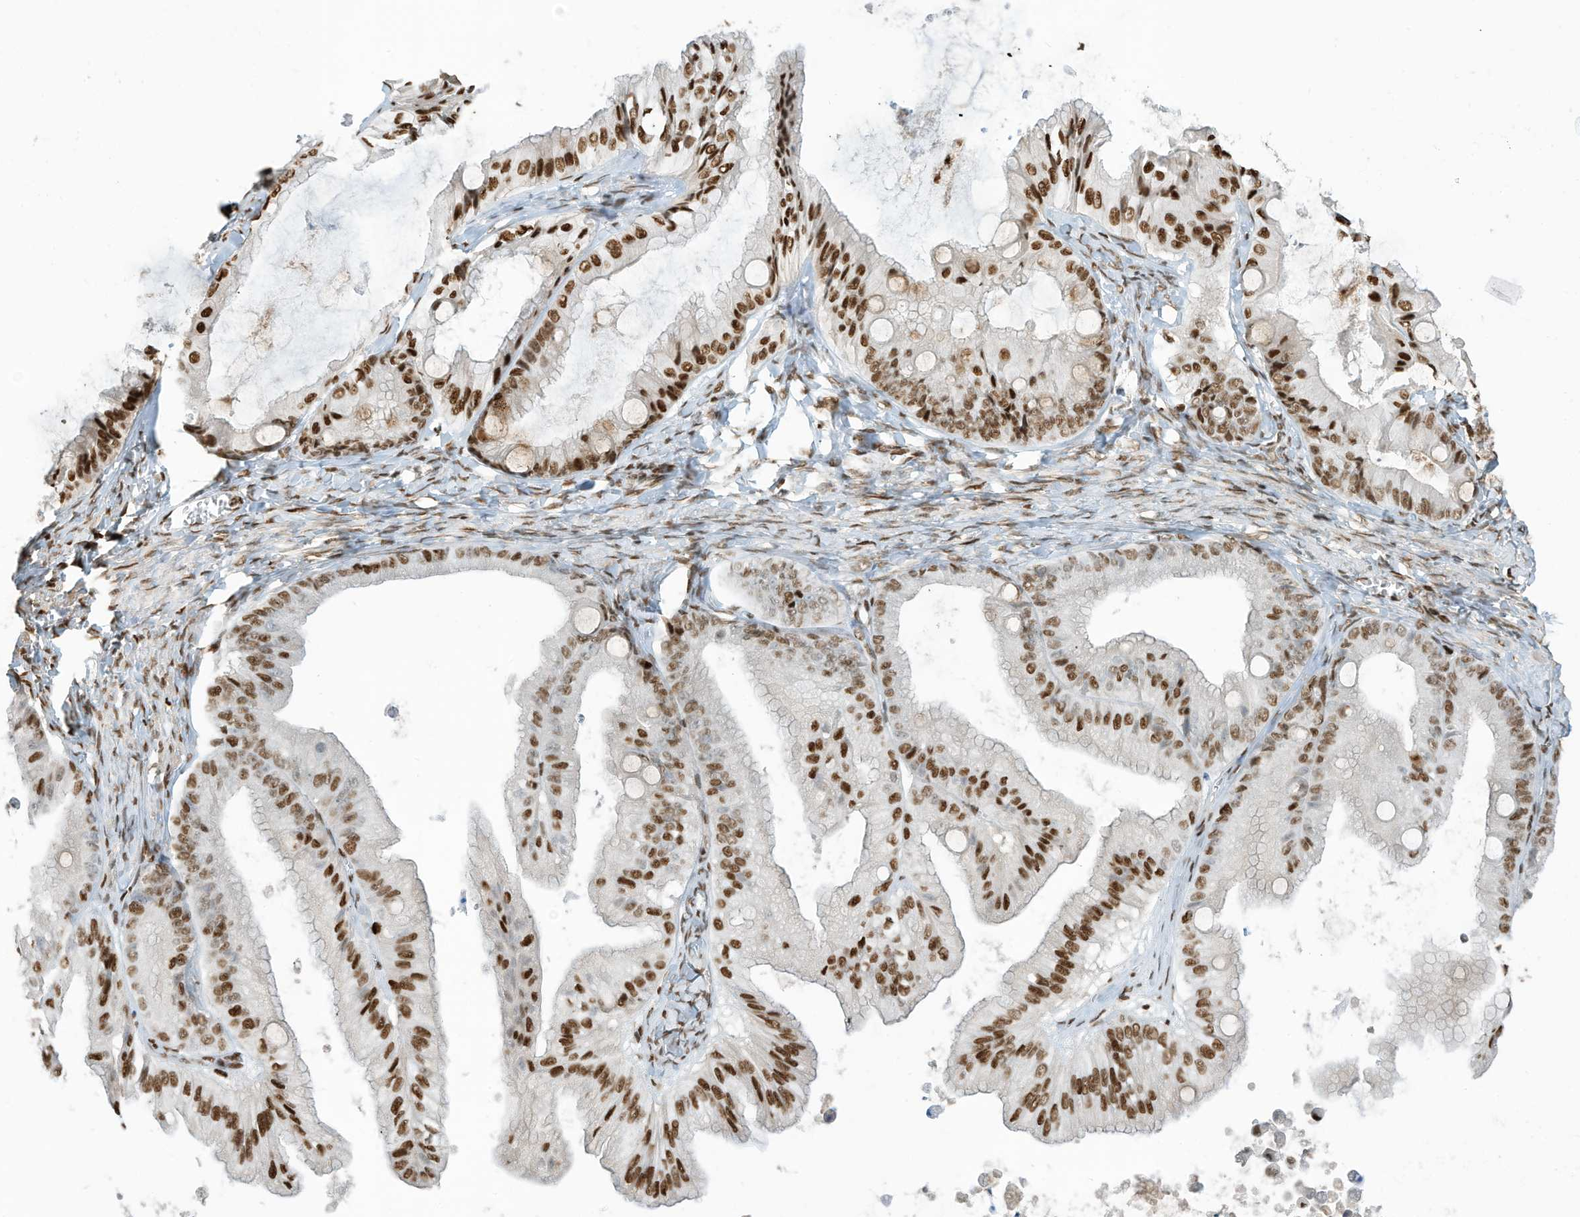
{"staining": {"intensity": "moderate", "quantity": ">75%", "location": "nuclear"}, "tissue": "ovarian cancer", "cell_type": "Tumor cells", "image_type": "cancer", "snomed": [{"axis": "morphology", "description": "Cystadenocarcinoma, mucinous, NOS"}, {"axis": "topography", "description": "Ovary"}], "caption": "IHC of ovarian mucinous cystadenocarcinoma reveals medium levels of moderate nuclear positivity in approximately >75% of tumor cells.", "gene": "SAMD15", "patient": {"sex": "female", "age": 71}}